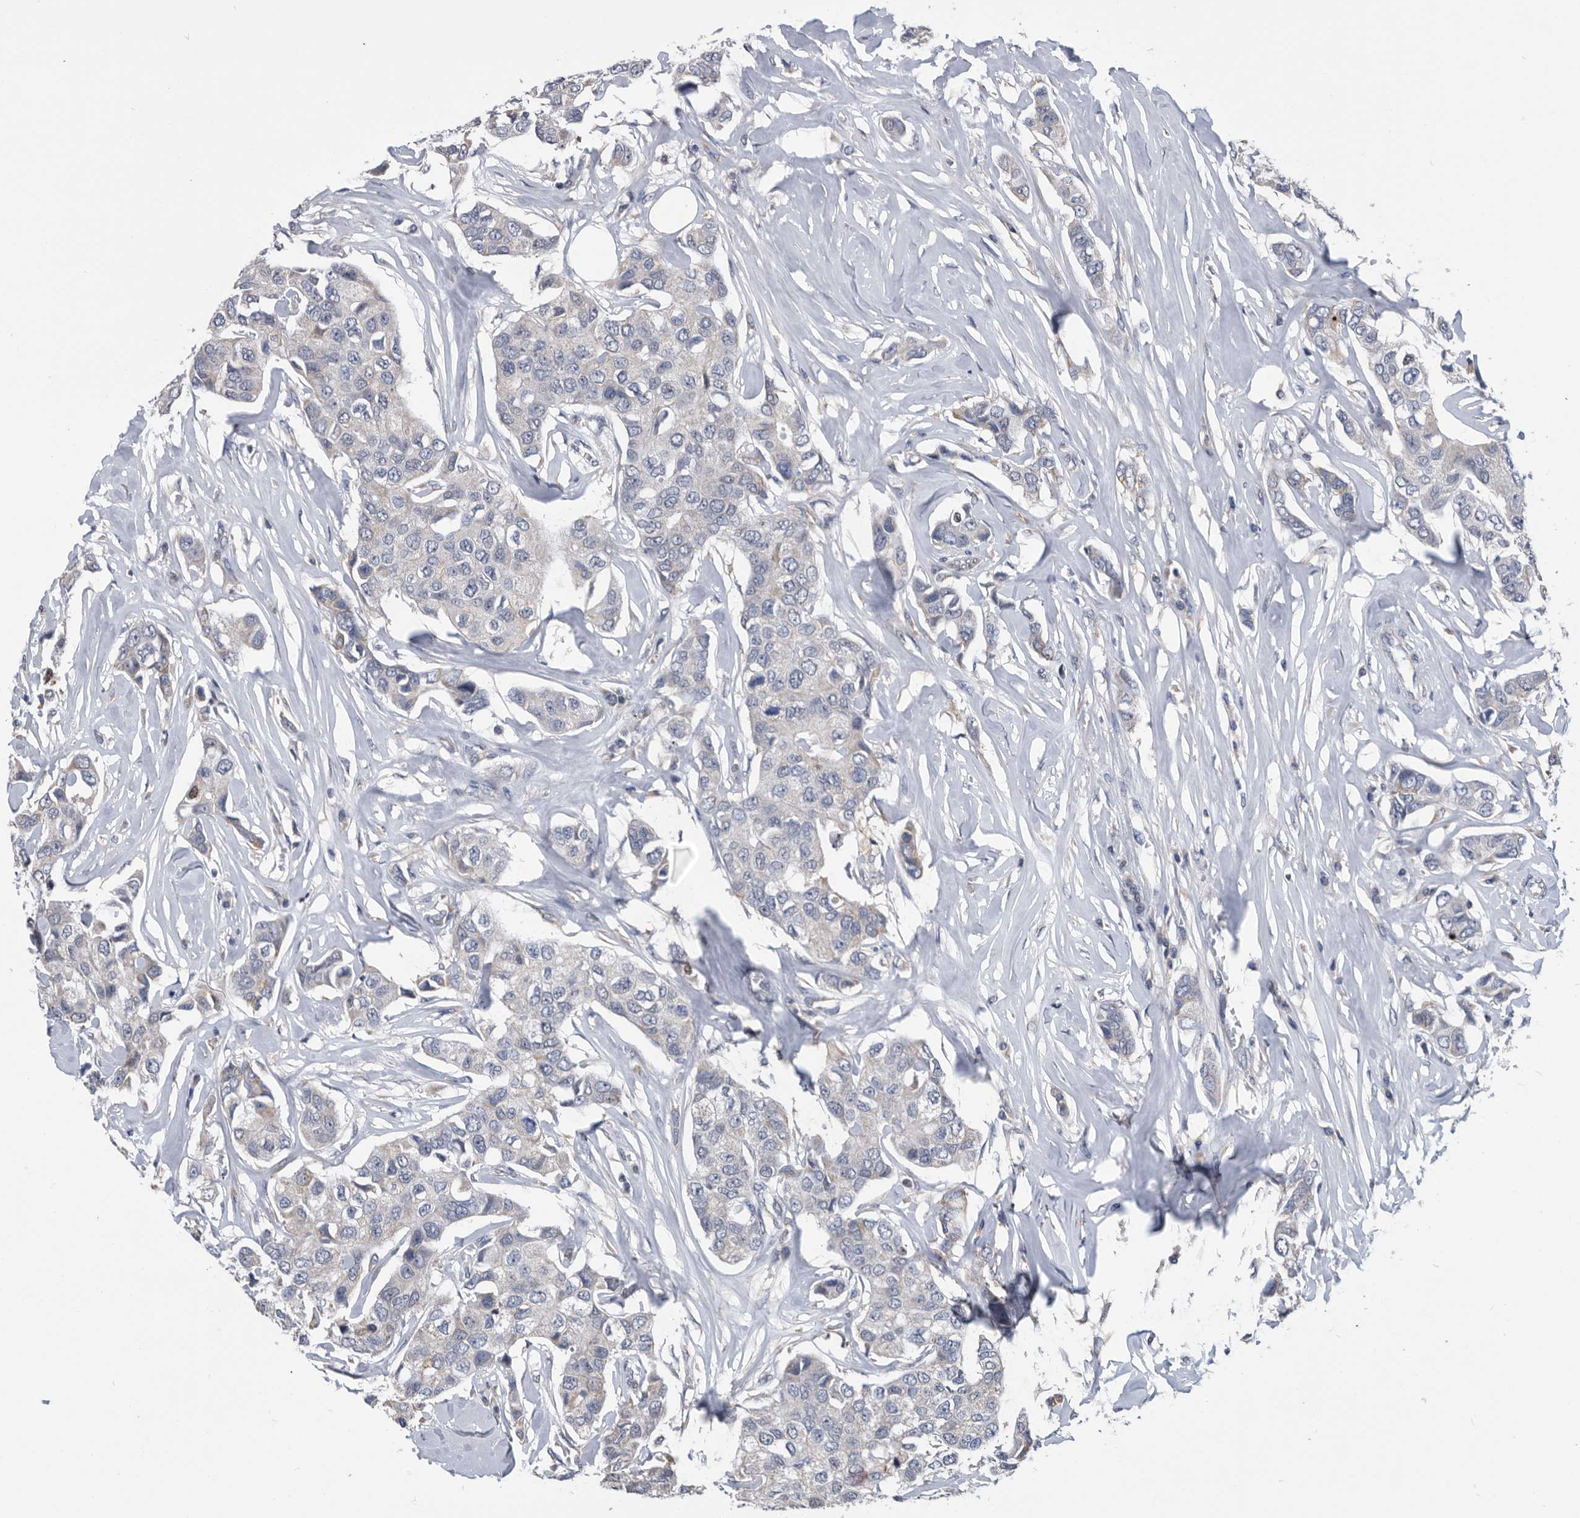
{"staining": {"intensity": "negative", "quantity": "none", "location": "none"}, "tissue": "breast cancer", "cell_type": "Tumor cells", "image_type": "cancer", "snomed": [{"axis": "morphology", "description": "Duct carcinoma"}, {"axis": "topography", "description": "Breast"}], "caption": "Histopathology image shows no protein expression in tumor cells of breast cancer (invasive ductal carcinoma) tissue.", "gene": "NRBP1", "patient": {"sex": "female", "age": 80}}